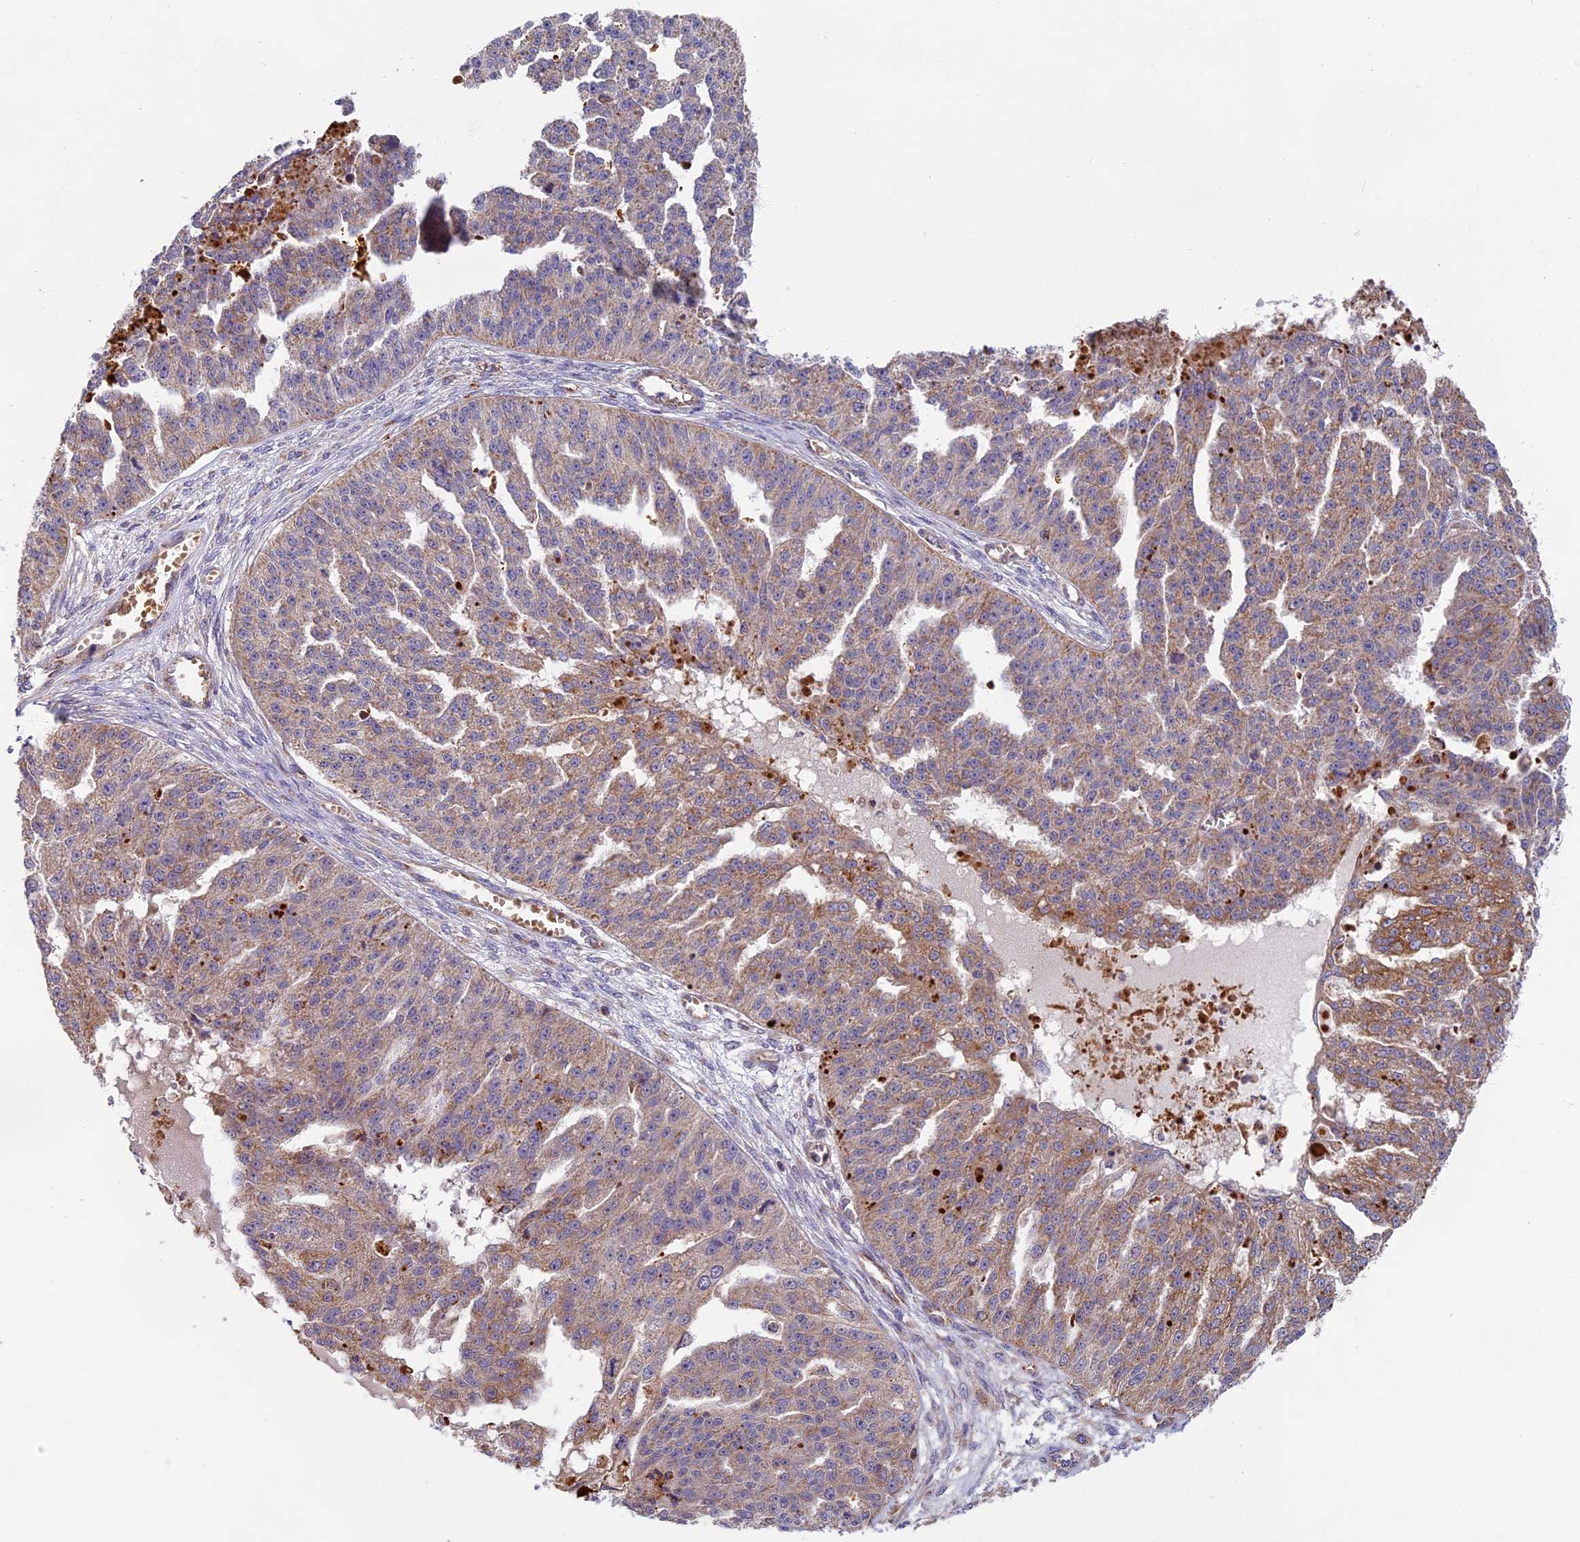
{"staining": {"intensity": "weak", "quantity": ">75%", "location": "cytoplasmic/membranous"}, "tissue": "ovarian cancer", "cell_type": "Tumor cells", "image_type": "cancer", "snomed": [{"axis": "morphology", "description": "Cystadenocarcinoma, serous, NOS"}, {"axis": "topography", "description": "Ovary"}], "caption": "IHC of ovarian cancer (serous cystadenocarcinoma) reveals low levels of weak cytoplasmic/membranous expression in about >75% of tumor cells. The protein is stained brown, and the nuclei are stained in blue (DAB (3,3'-diaminobenzidine) IHC with brightfield microscopy, high magnification).", "gene": "EDAR", "patient": {"sex": "female", "age": 58}}